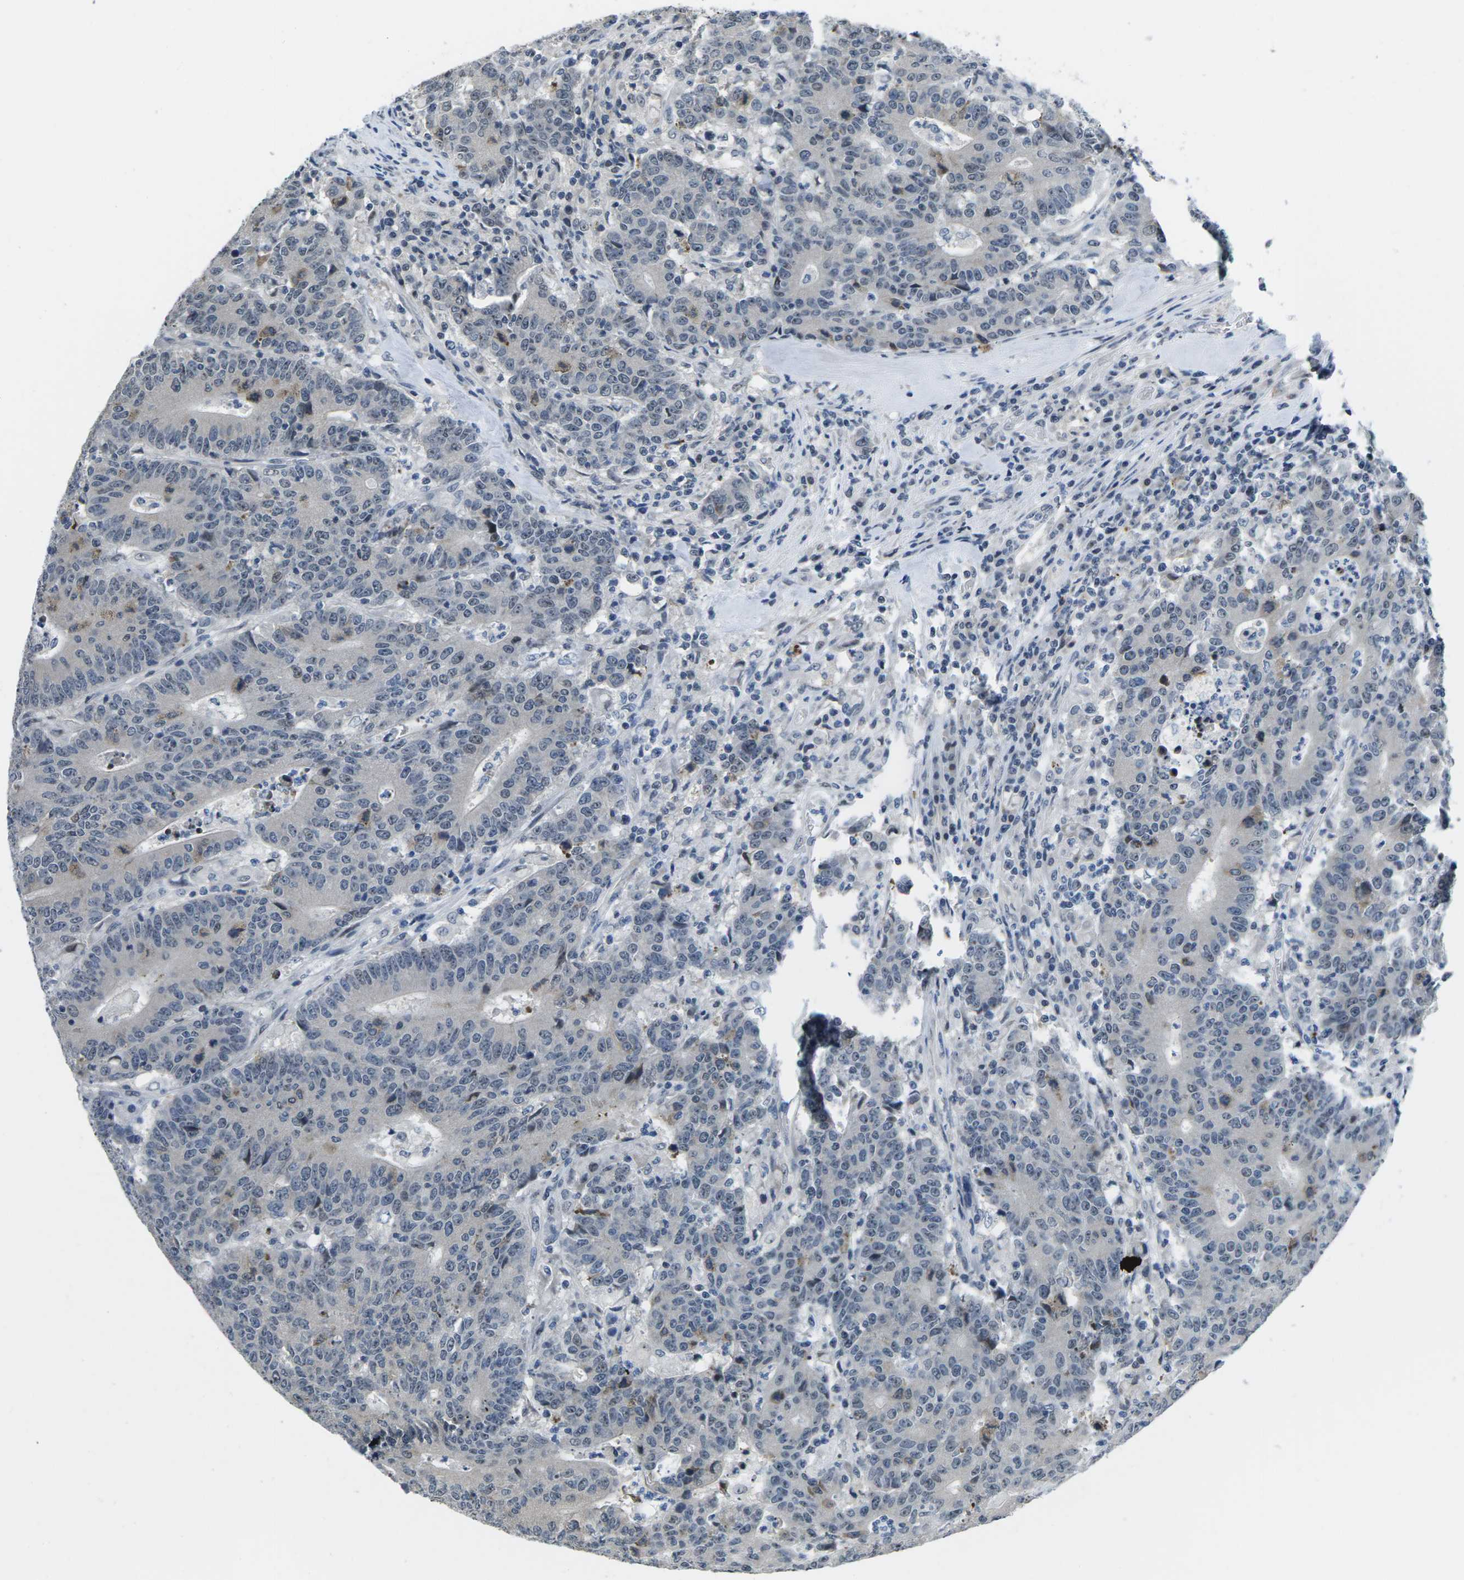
{"staining": {"intensity": "negative", "quantity": "none", "location": "none"}, "tissue": "colorectal cancer", "cell_type": "Tumor cells", "image_type": "cancer", "snomed": [{"axis": "morphology", "description": "Normal tissue, NOS"}, {"axis": "morphology", "description": "Adenocarcinoma, NOS"}, {"axis": "topography", "description": "Colon"}], "caption": "An image of human adenocarcinoma (colorectal) is negative for staining in tumor cells.", "gene": "NSRP1", "patient": {"sex": "female", "age": 75}}